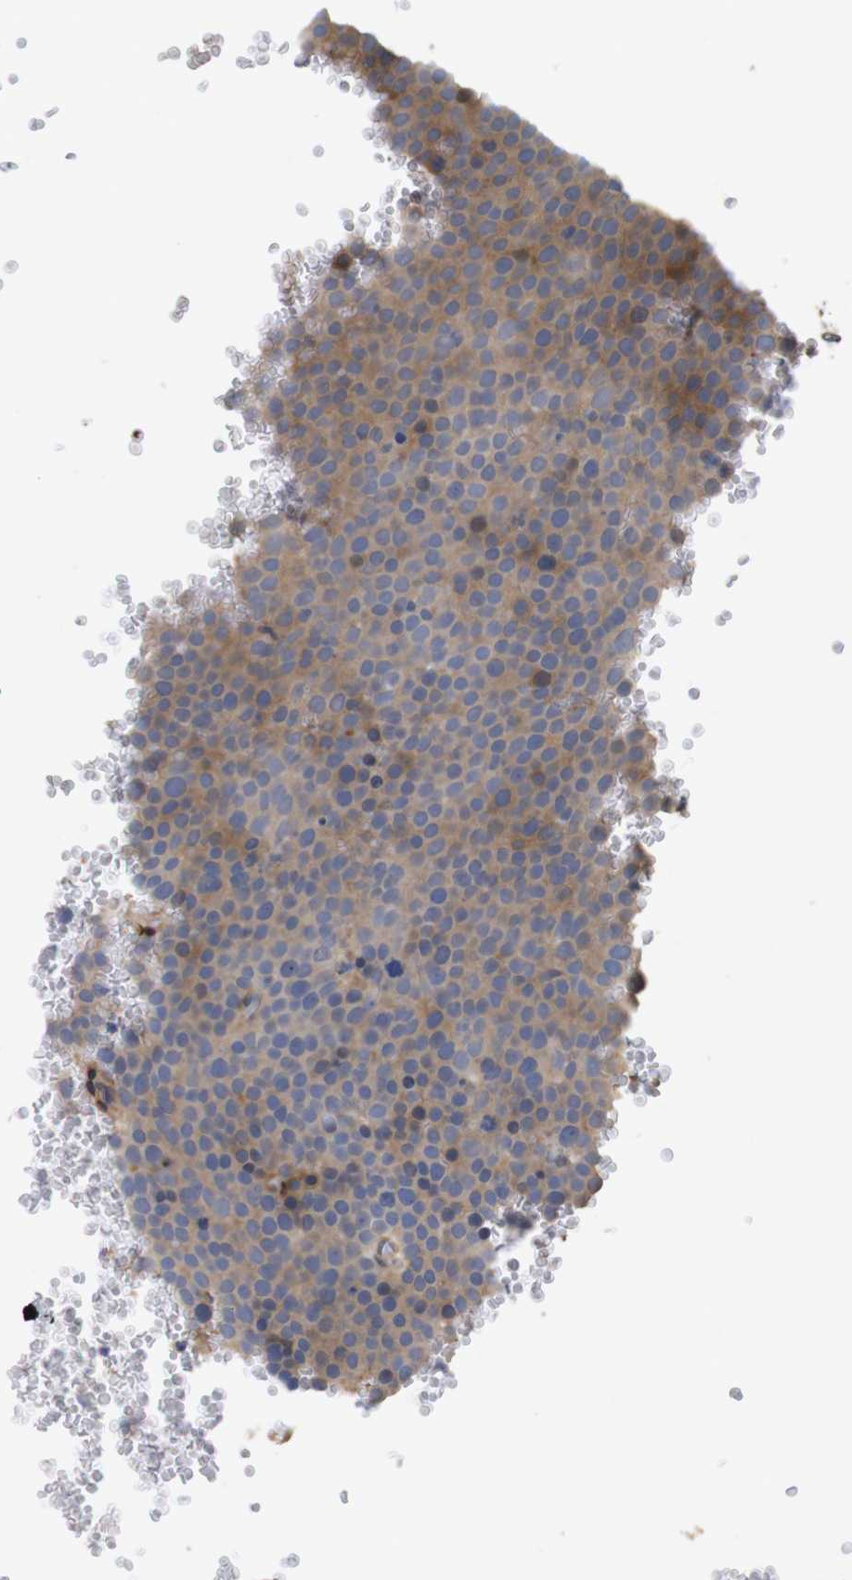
{"staining": {"intensity": "moderate", "quantity": "25%-75%", "location": "cytoplasmic/membranous"}, "tissue": "testis cancer", "cell_type": "Tumor cells", "image_type": "cancer", "snomed": [{"axis": "morphology", "description": "Seminoma, NOS"}, {"axis": "topography", "description": "Testis"}], "caption": "Immunohistochemical staining of testis seminoma shows moderate cytoplasmic/membranous protein positivity in about 25%-75% of tumor cells.", "gene": "SPRY3", "patient": {"sex": "male", "age": 71}}